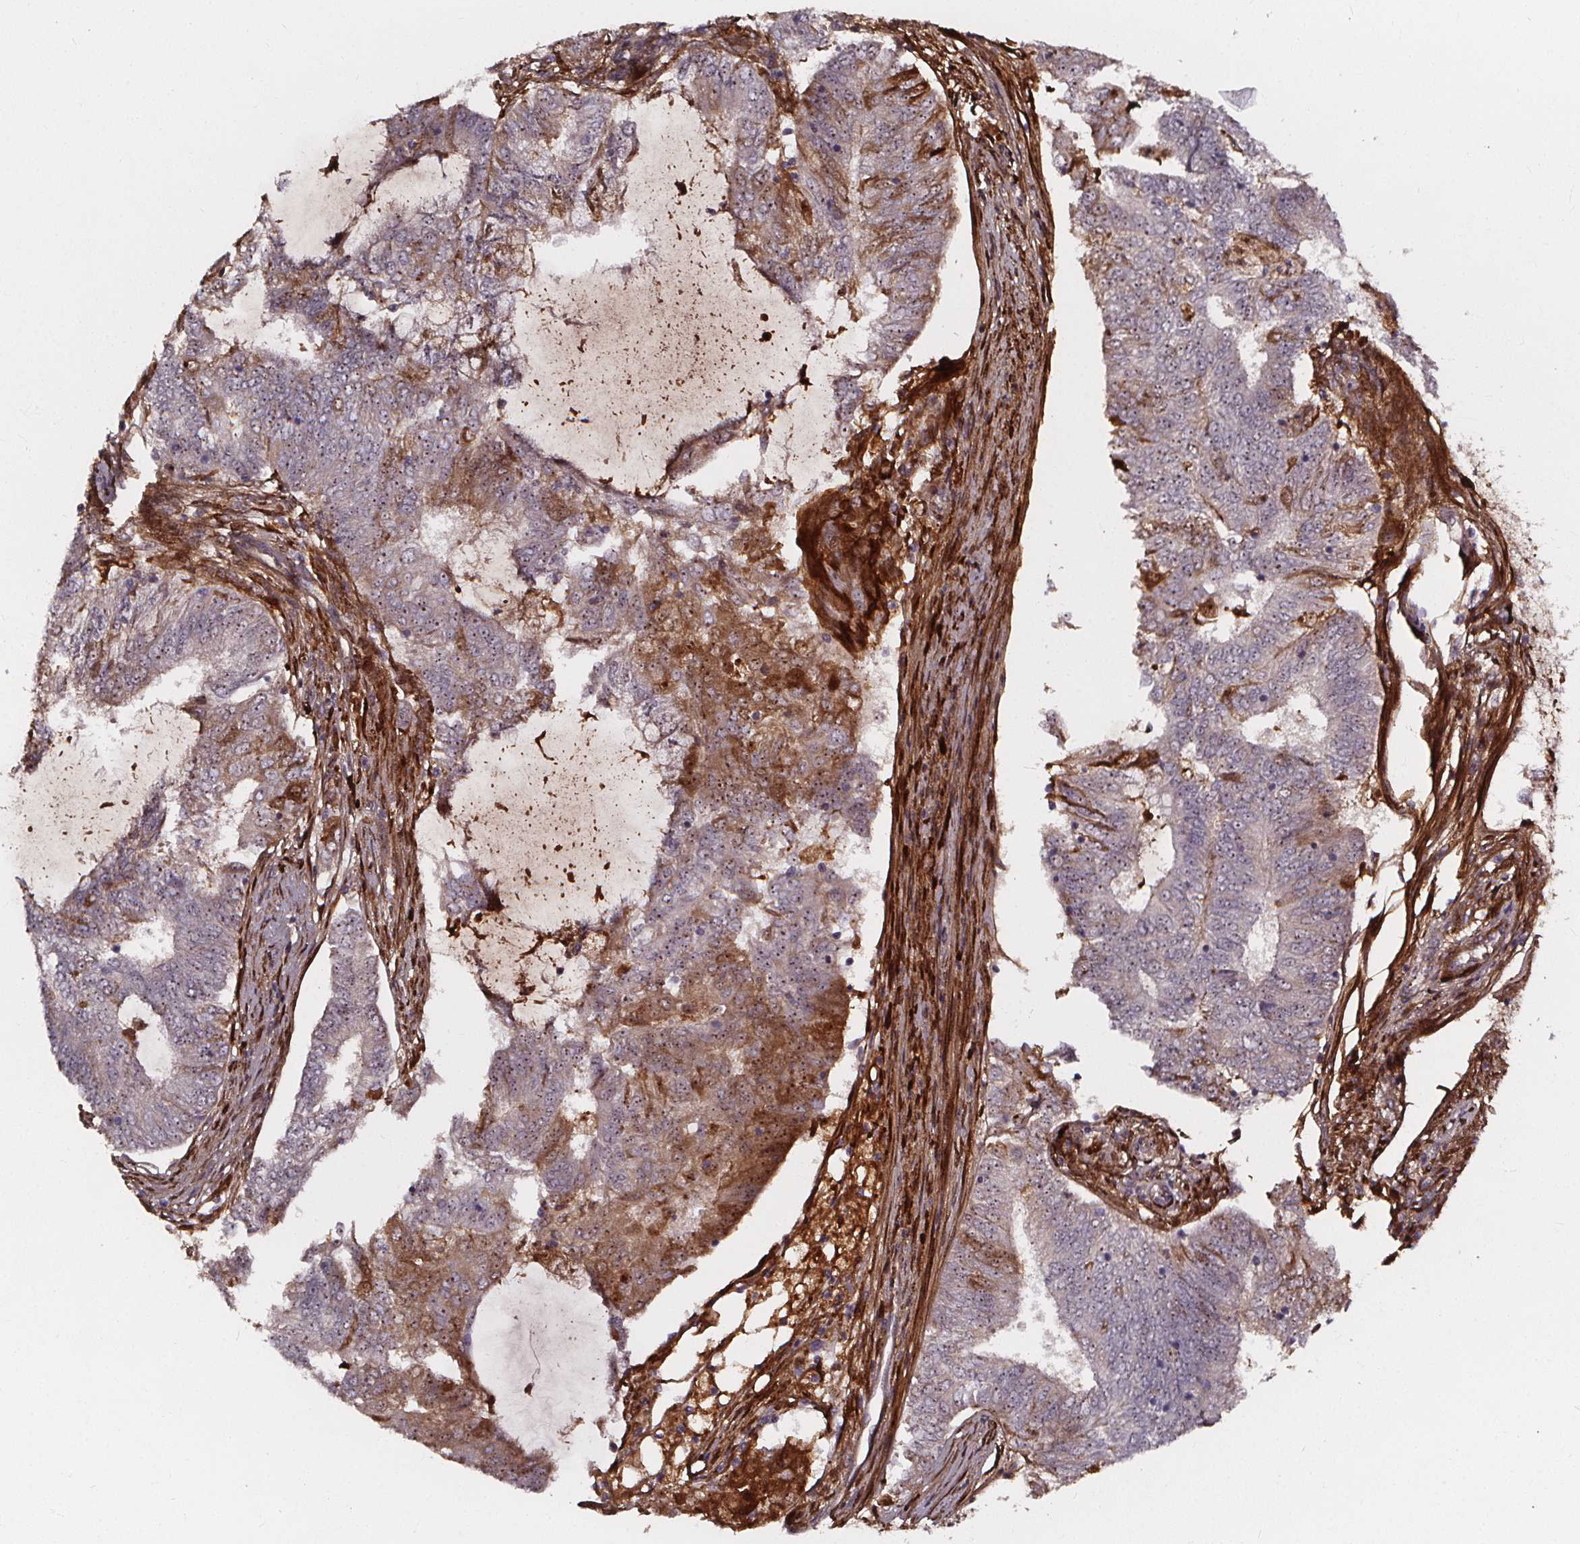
{"staining": {"intensity": "moderate", "quantity": "<25%", "location": "cytoplasmic/membranous"}, "tissue": "endometrial cancer", "cell_type": "Tumor cells", "image_type": "cancer", "snomed": [{"axis": "morphology", "description": "Adenocarcinoma, NOS"}, {"axis": "topography", "description": "Endometrium"}], "caption": "A brown stain shows moderate cytoplasmic/membranous staining of a protein in human adenocarcinoma (endometrial) tumor cells.", "gene": "AEBP1", "patient": {"sex": "female", "age": 62}}